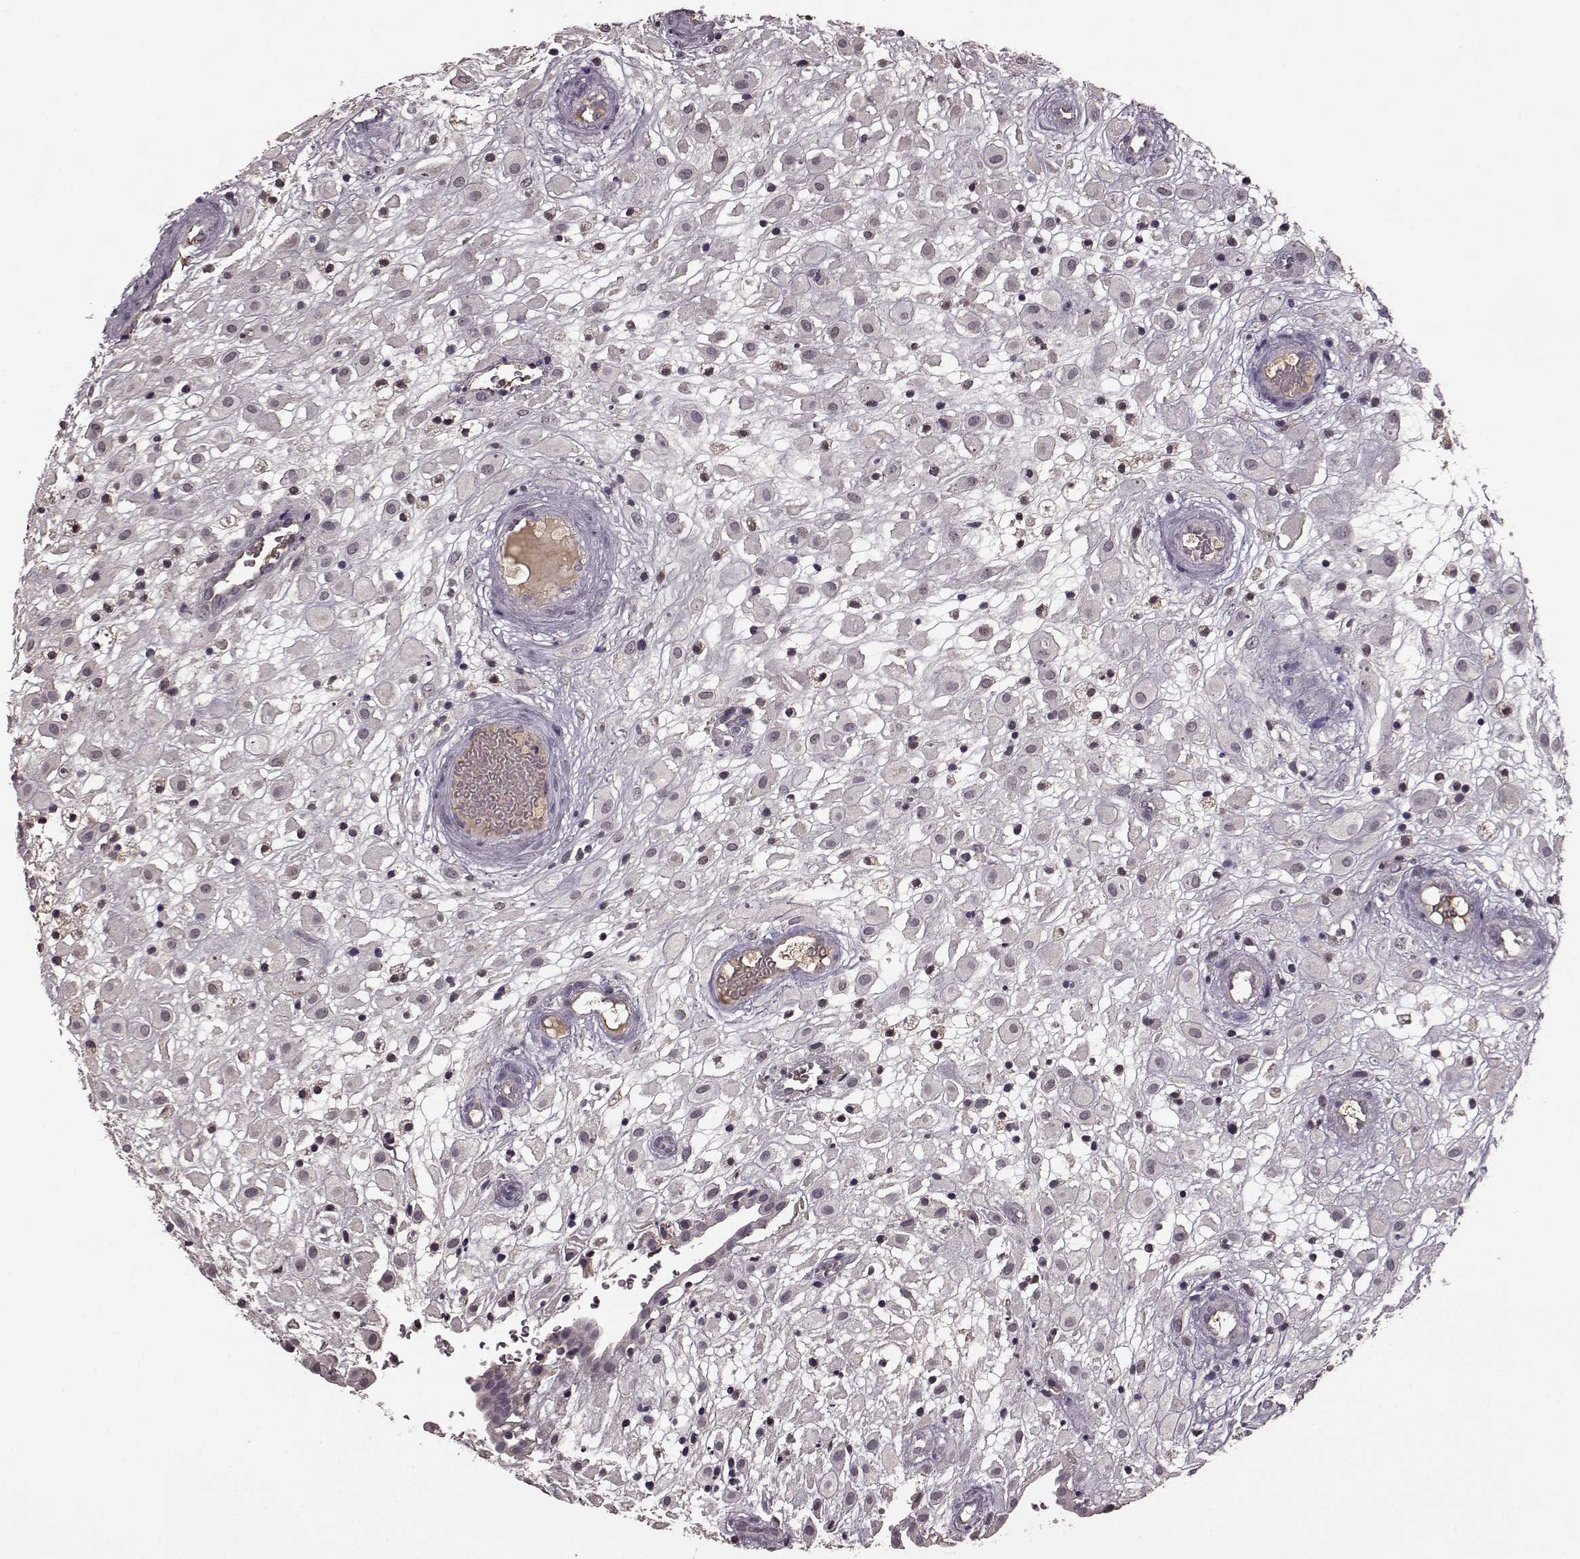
{"staining": {"intensity": "negative", "quantity": "none", "location": "none"}, "tissue": "placenta", "cell_type": "Decidual cells", "image_type": "normal", "snomed": [{"axis": "morphology", "description": "Normal tissue, NOS"}, {"axis": "topography", "description": "Placenta"}], "caption": "DAB (3,3'-diaminobenzidine) immunohistochemical staining of normal placenta reveals no significant staining in decidual cells. (DAB immunohistochemistry with hematoxylin counter stain).", "gene": "NRL", "patient": {"sex": "female", "age": 24}}